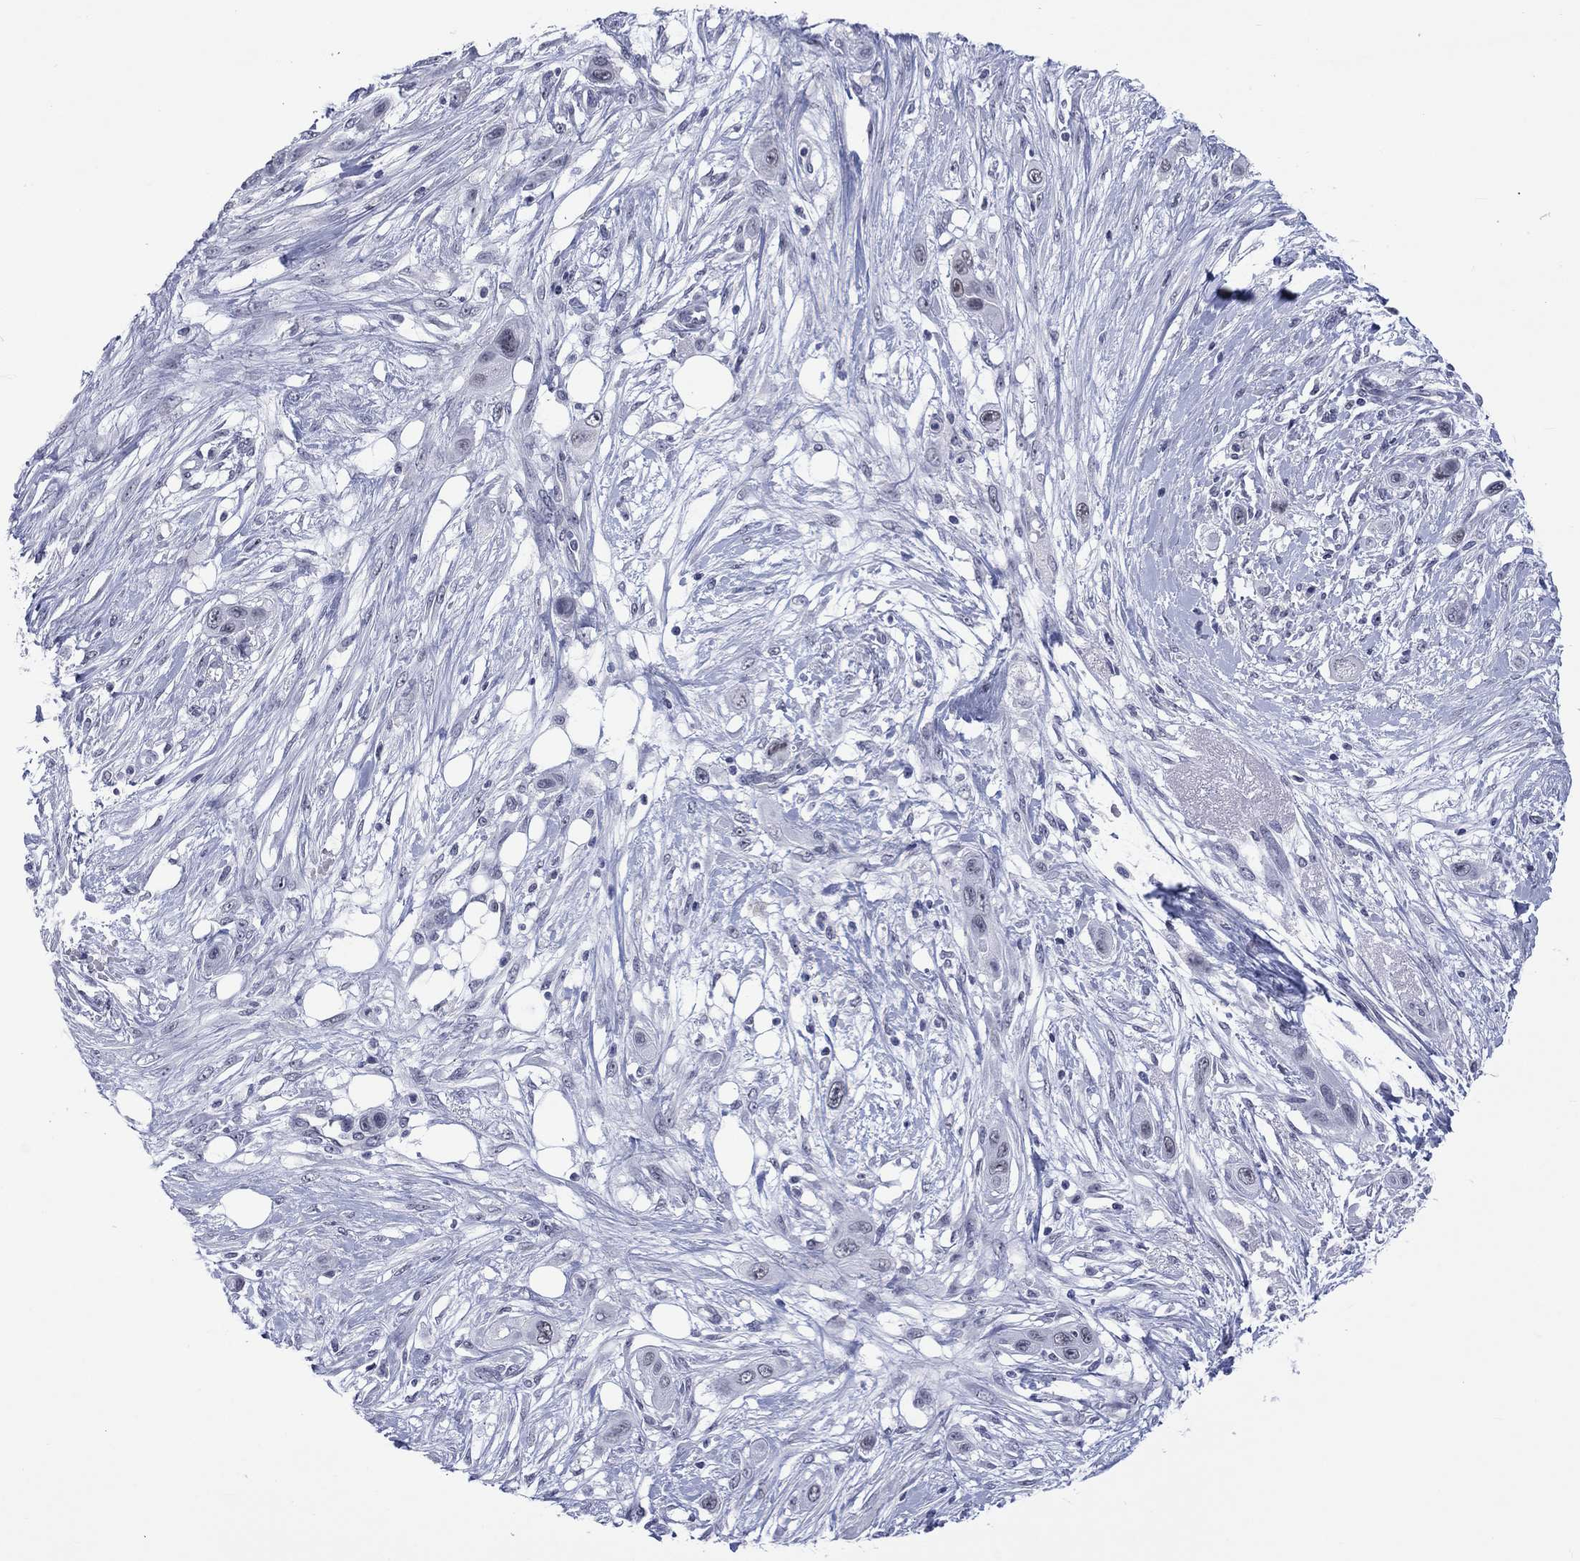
{"staining": {"intensity": "negative", "quantity": "none", "location": "none"}, "tissue": "skin cancer", "cell_type": "Tumor cells", "image_type": "cancer", "snomed": [{"axis": "morphology", "description": "Squamous cell carcinoma, NOS"}, {"axis": "topography", "description": "Skin"}], "caption": "A histopathology image of human skin squamous cell carcinoma is negative for staining in tumor cells.", "gene": "SSX1", "patient": {"sex": "male", "age": 79}}